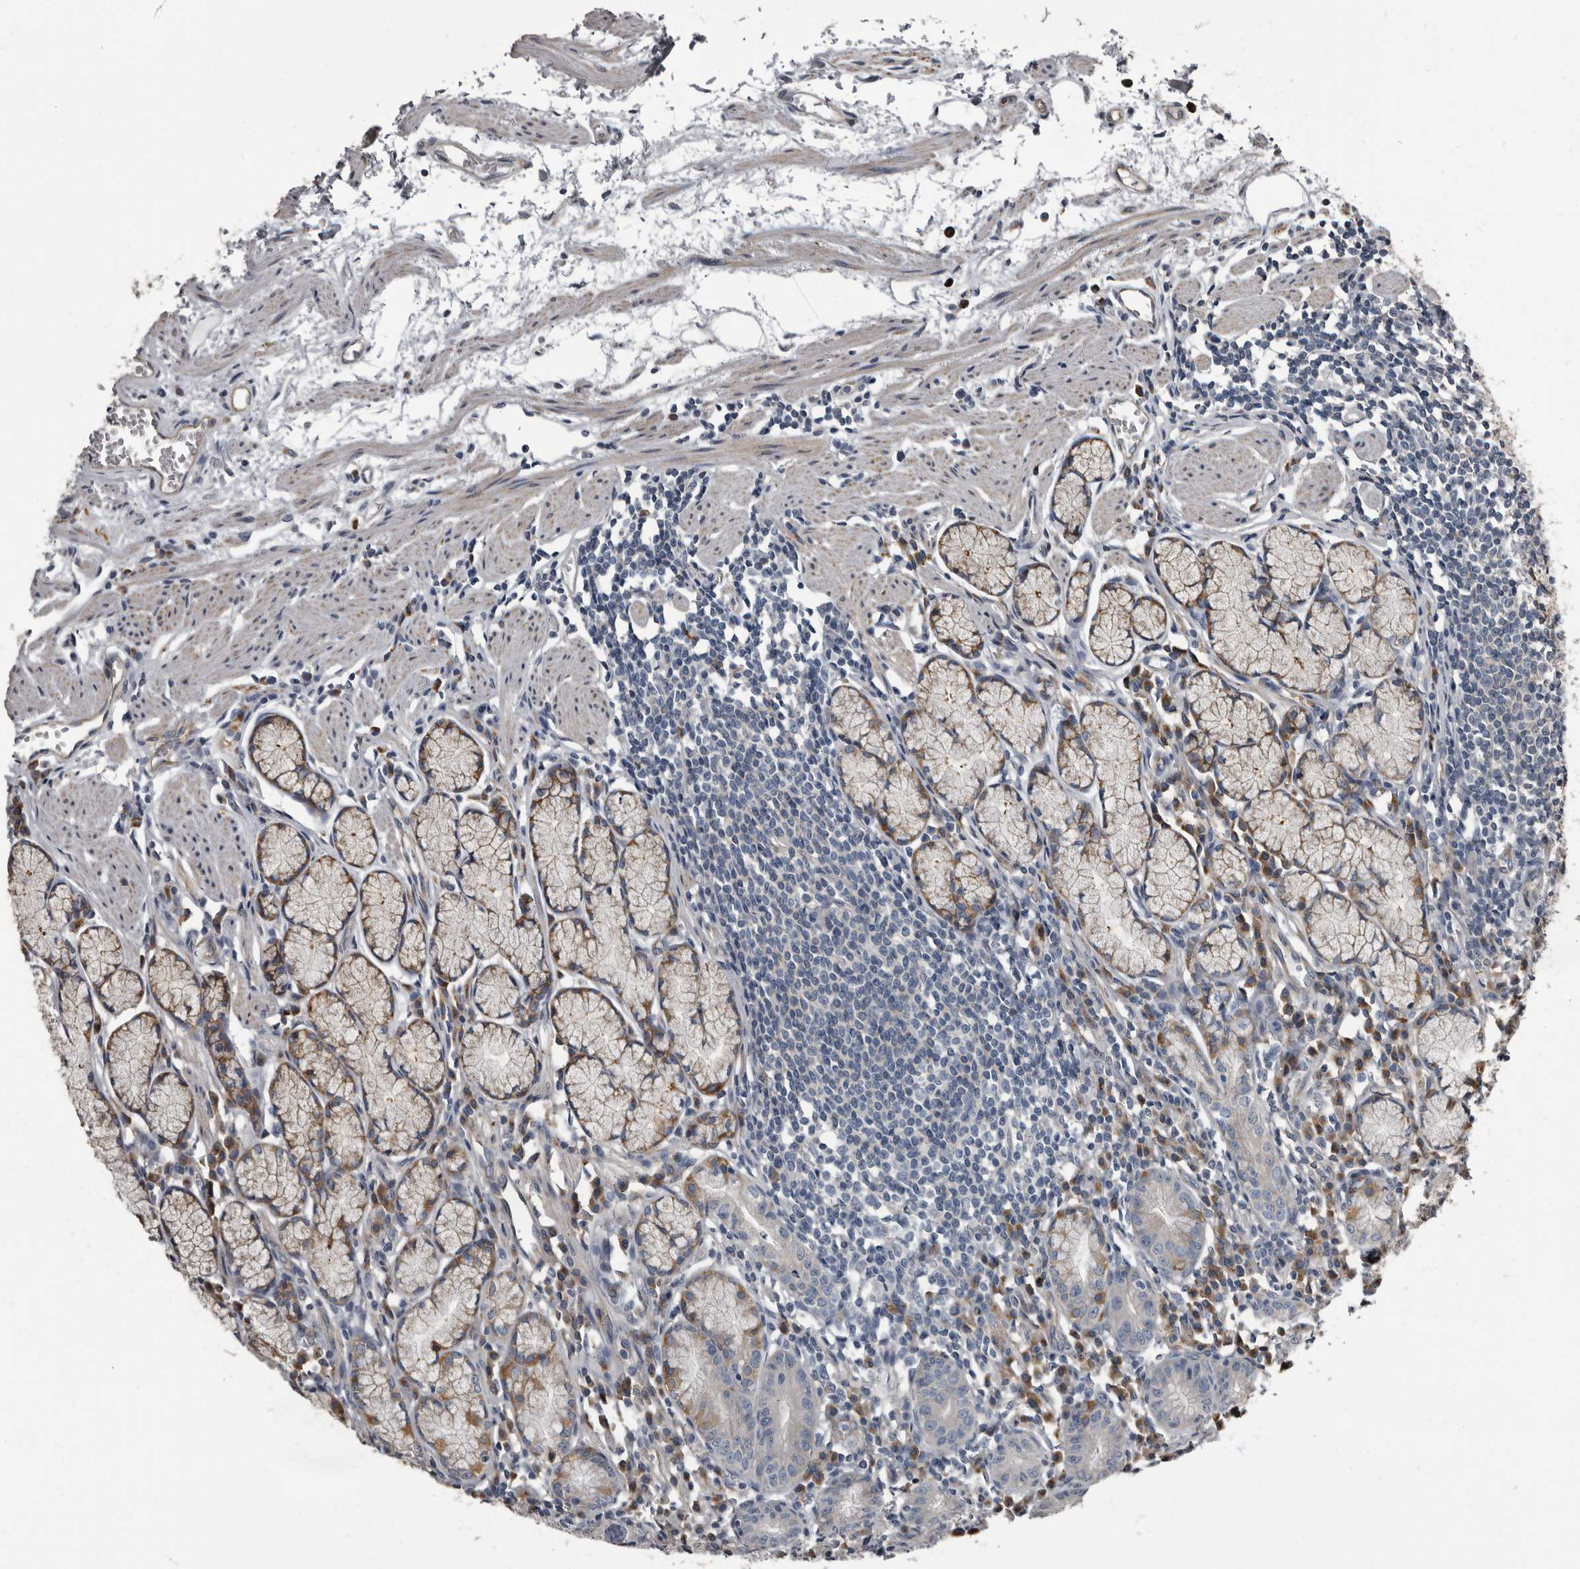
{"staining": {"intensity": "moderate", "quantity": "25%-75%", "location": "cytoplasmic/membranous"}, "tissue": "stomach", "cell_type": "Glandular cells", "image_type": "normal", "snomed": [{"axis": "morphology", "description": "Normal tissue, NOS"}, {"axis": "topography", "description": "Stomach"}], "caption": "Immunohistochemical staining of benign human stomach displays medium levels of moderate cytoplasmic/membranous positivity in approximately 25%-75% of glandular cells.", "gene": "TPD52L1", "patient": {"sex": "male", "age": 55}}